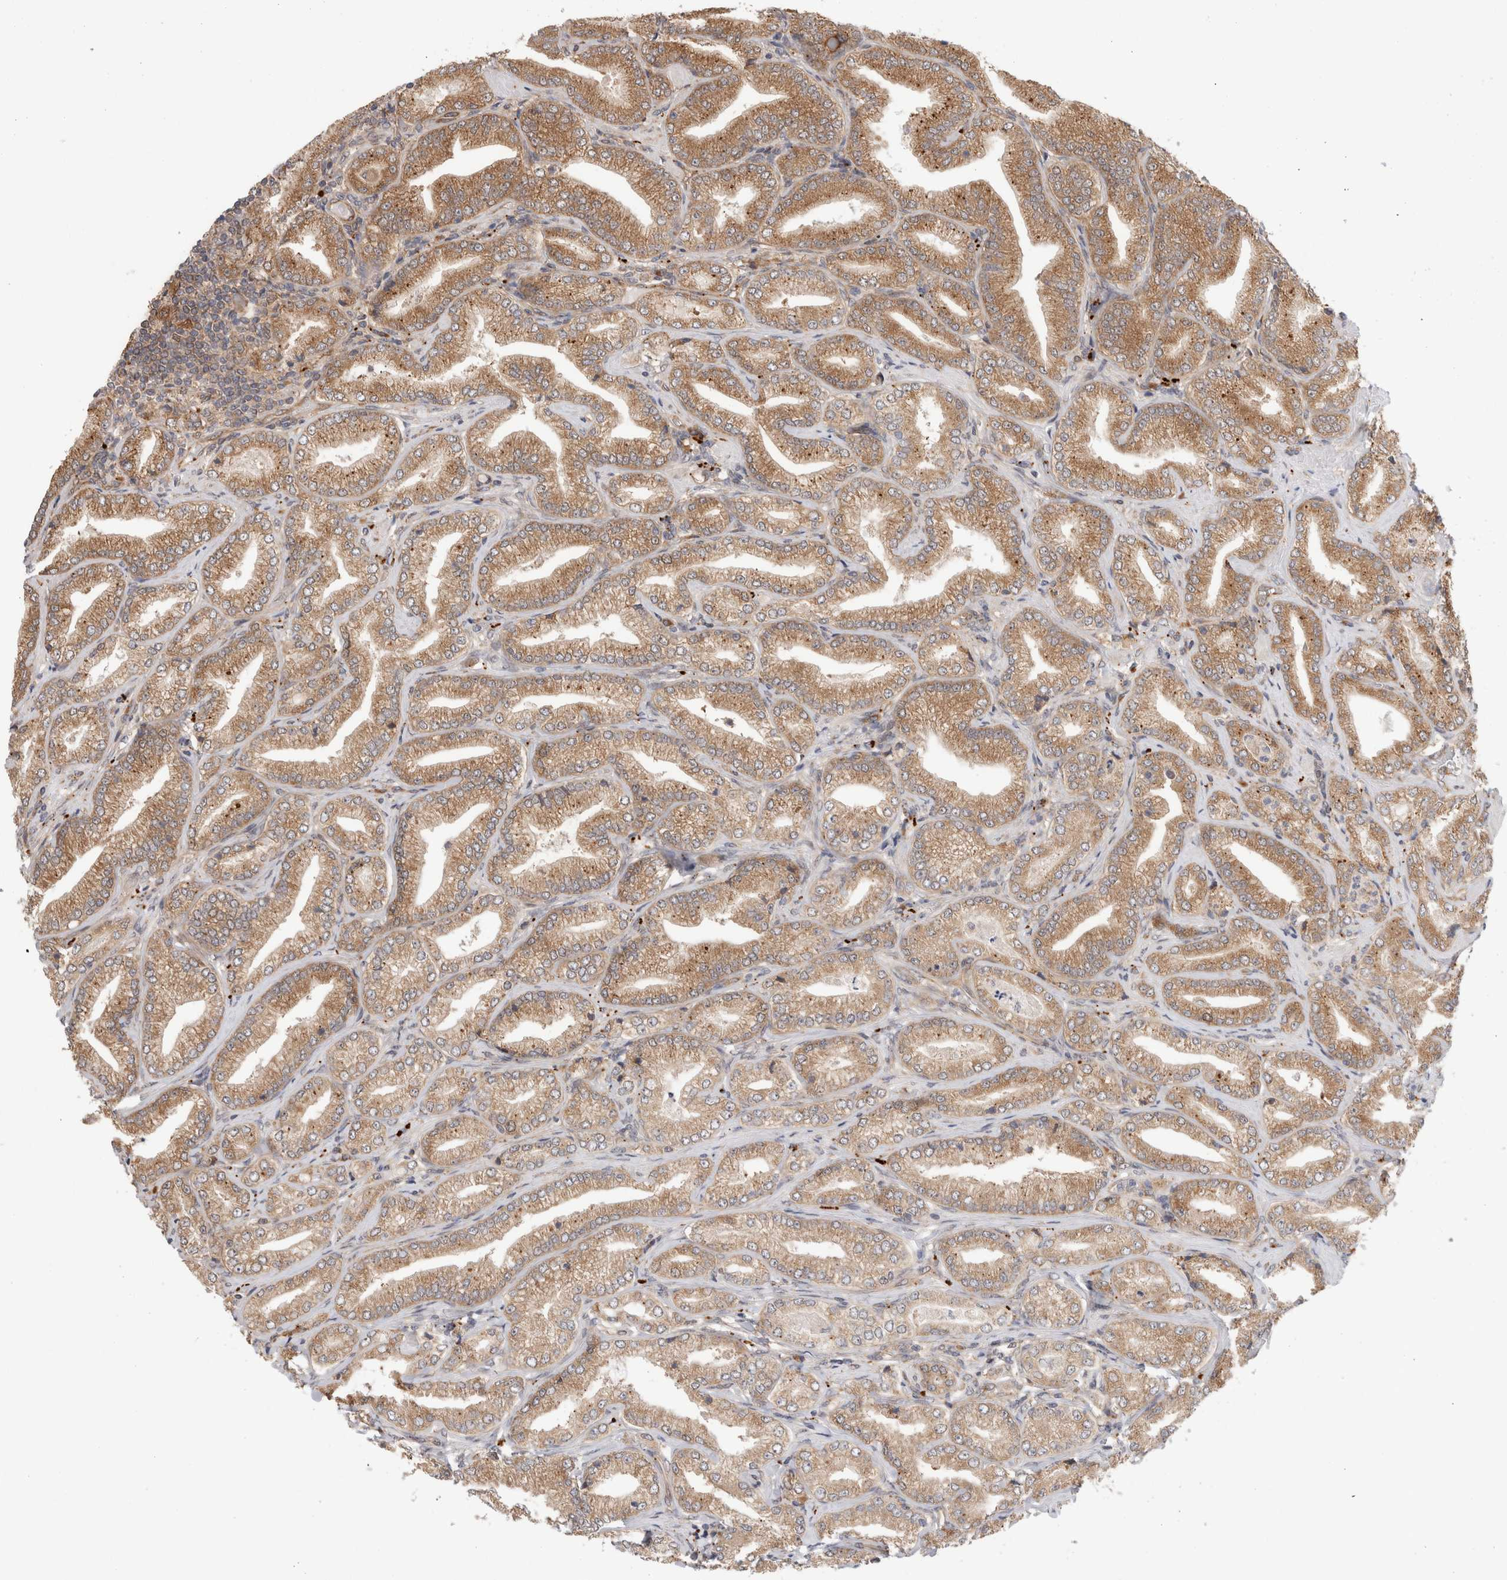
{"staining": {"intensity": "moderate", "quantity": ">75%", "location": "cytoplasmic/membranous"}, "tissue": "prostate cancer", "cell_type": "Tumor cells", "image_type": "cancer", "snomed": [{"axis": "morphology", "description": "Adenocarcinoma, Low grade"}, {"axis": "topography", "description": "Prostate"}], "caption": "Human low-grade adenocarcinoma (prostate) stained with a protein marker displays moderate staining in tumor cells.", "gene": "ACTL9", "patient": {"sex": "male", "age": 62}}